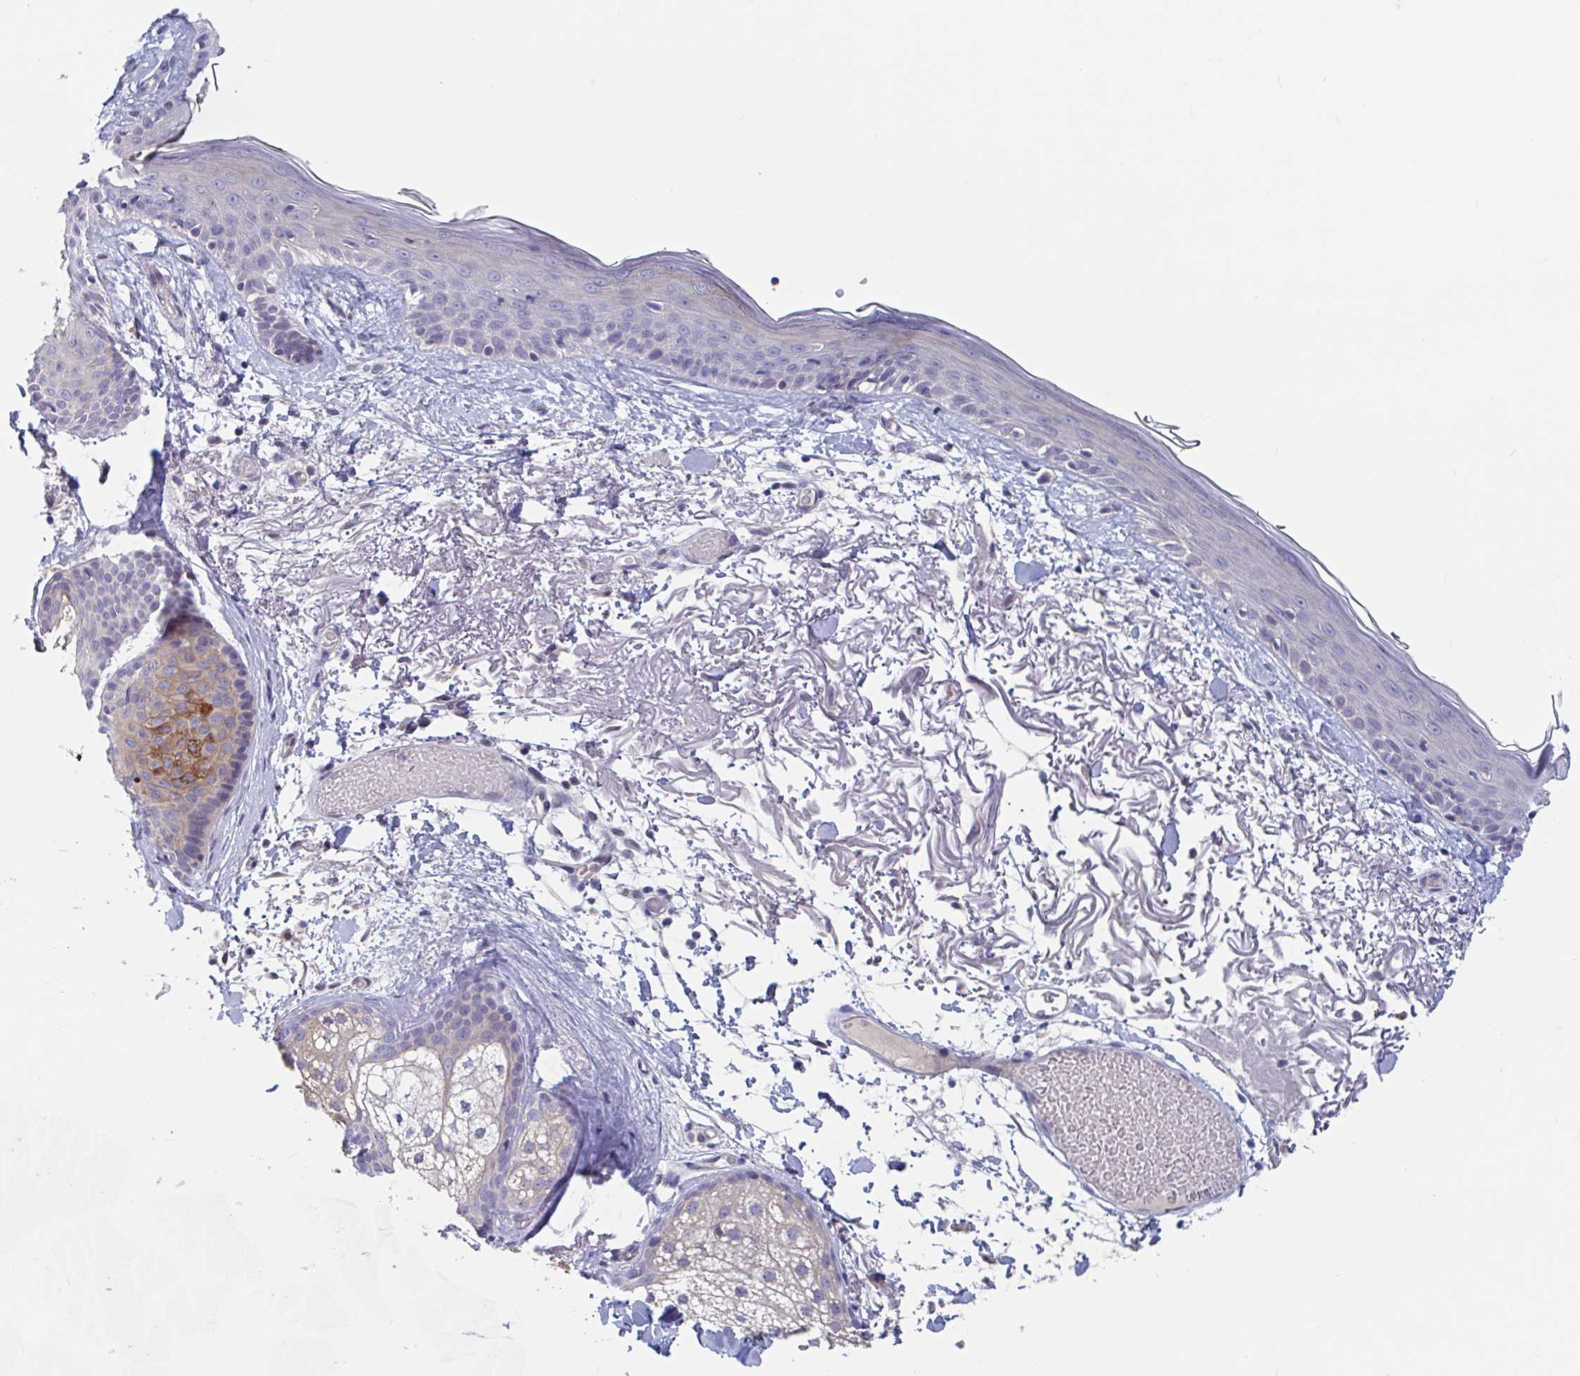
{"staining": {"intensity": "negative", "quantity": "none", "location": "none"}, "tissue": "skin", "cell_type": "Fibroblasts", "image_type": "normal", "snomed": [{"axis": "morphology", "description": "Normal tissue, NOS"}, {"axis": "topography", "description": "Skin"}], "caption": "DAB immunohistochemical staining of benign skin demonstrates no significant expression in fibroblasts.", "gene": "UNKL", "patient": {"sex": "male", "age": 79}}